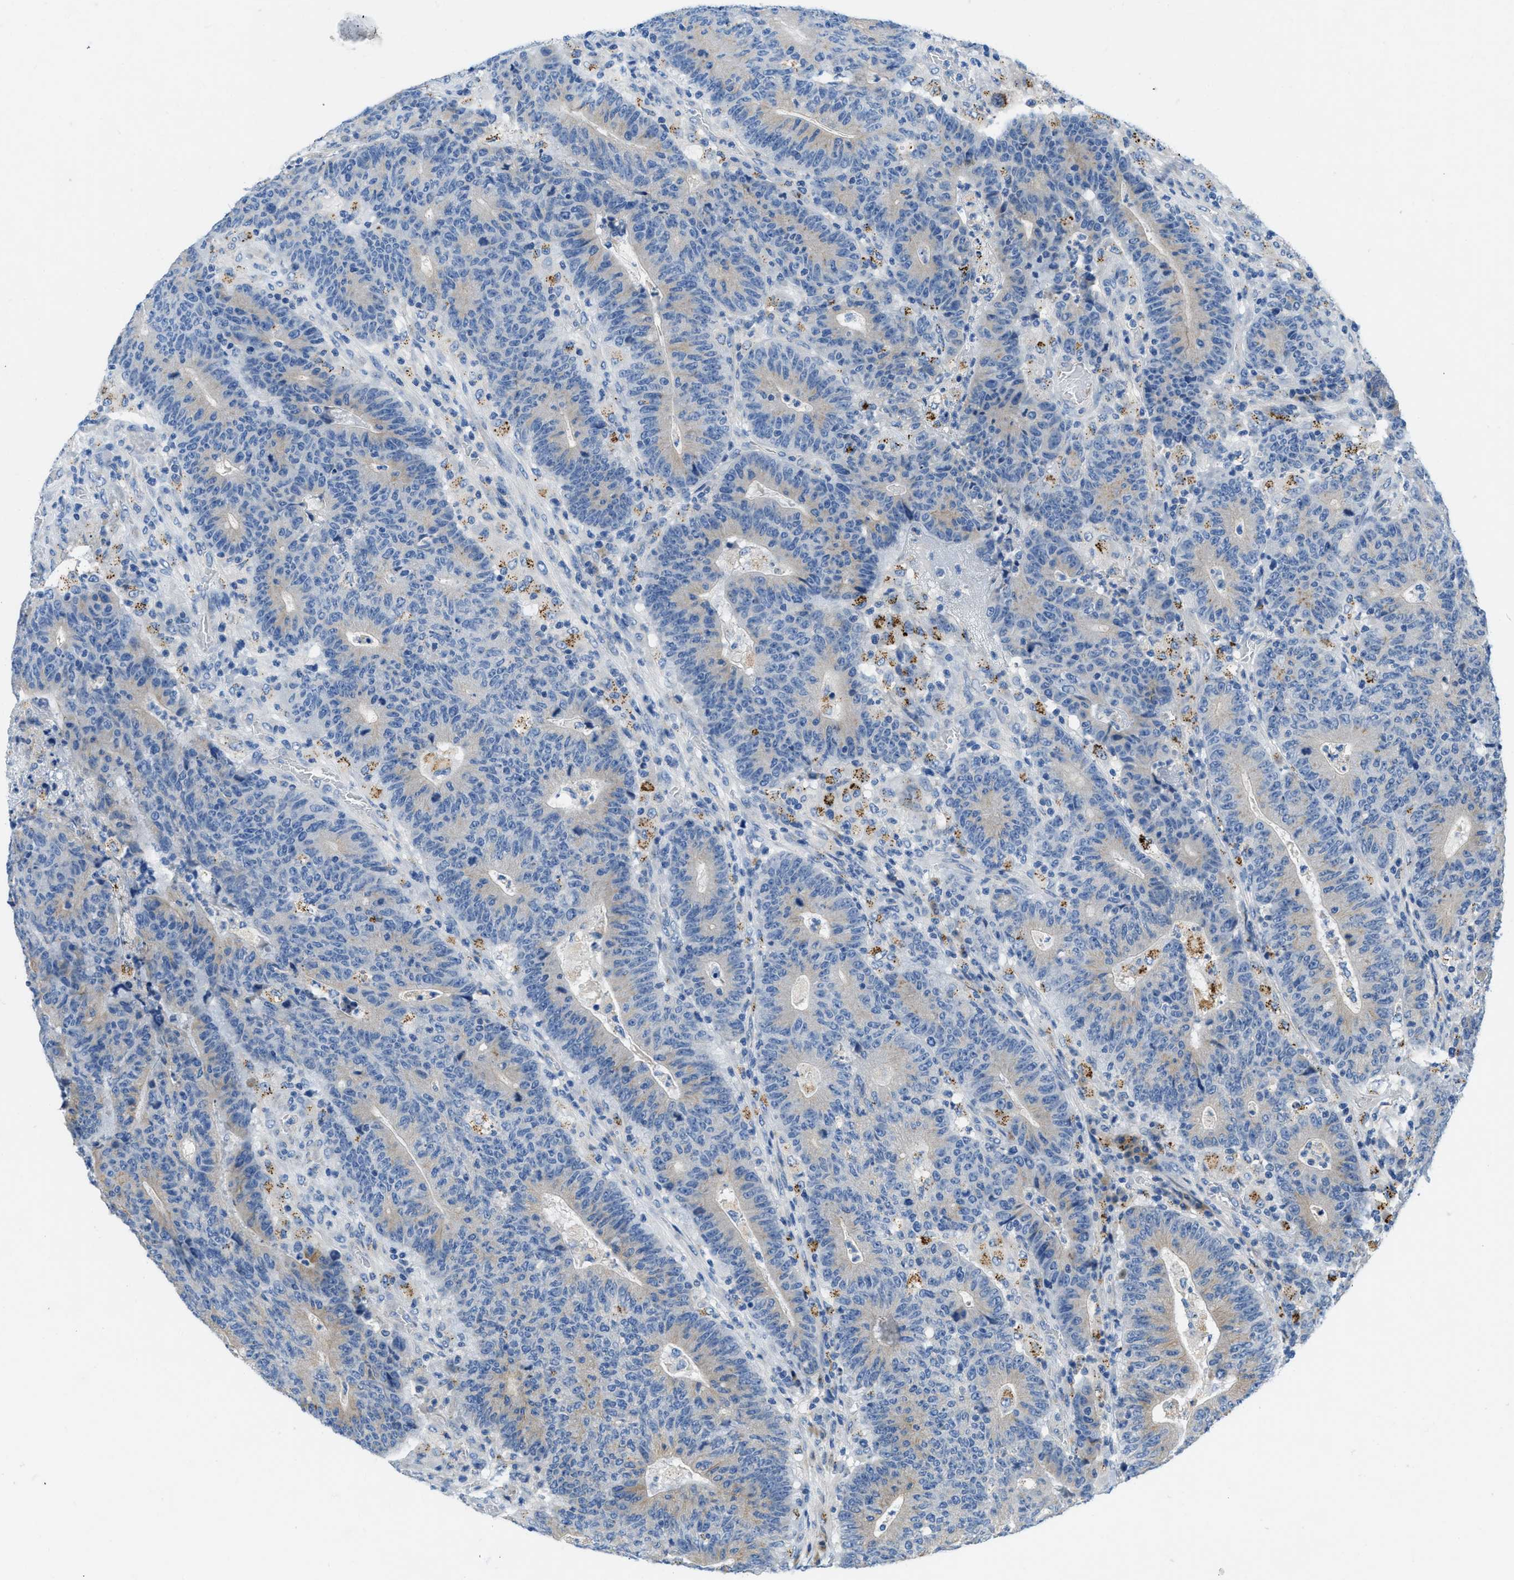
{"staining": {"intensity": "weak", "quantity": "<25%", "location": "cytoplasmic/membranous"}, "tissue": "colorectal cancer", "cell_type": "Tumor cells", "image_type": "cancer", "snomed": [{"axis": "morphology", "description": "Normal tissue, NOS"}, {"axis": "morphology", "description": "Adenocarcinoma, NOS"}, {"axis": "topography", "description": "Colon"}], "caption": "Immunohistochemical staining of colorectal adenocarcinoma displays no significant positivity in tumor cells.", "gene": "TMEM248", "patient": {"sex": "female", "age": 75}}